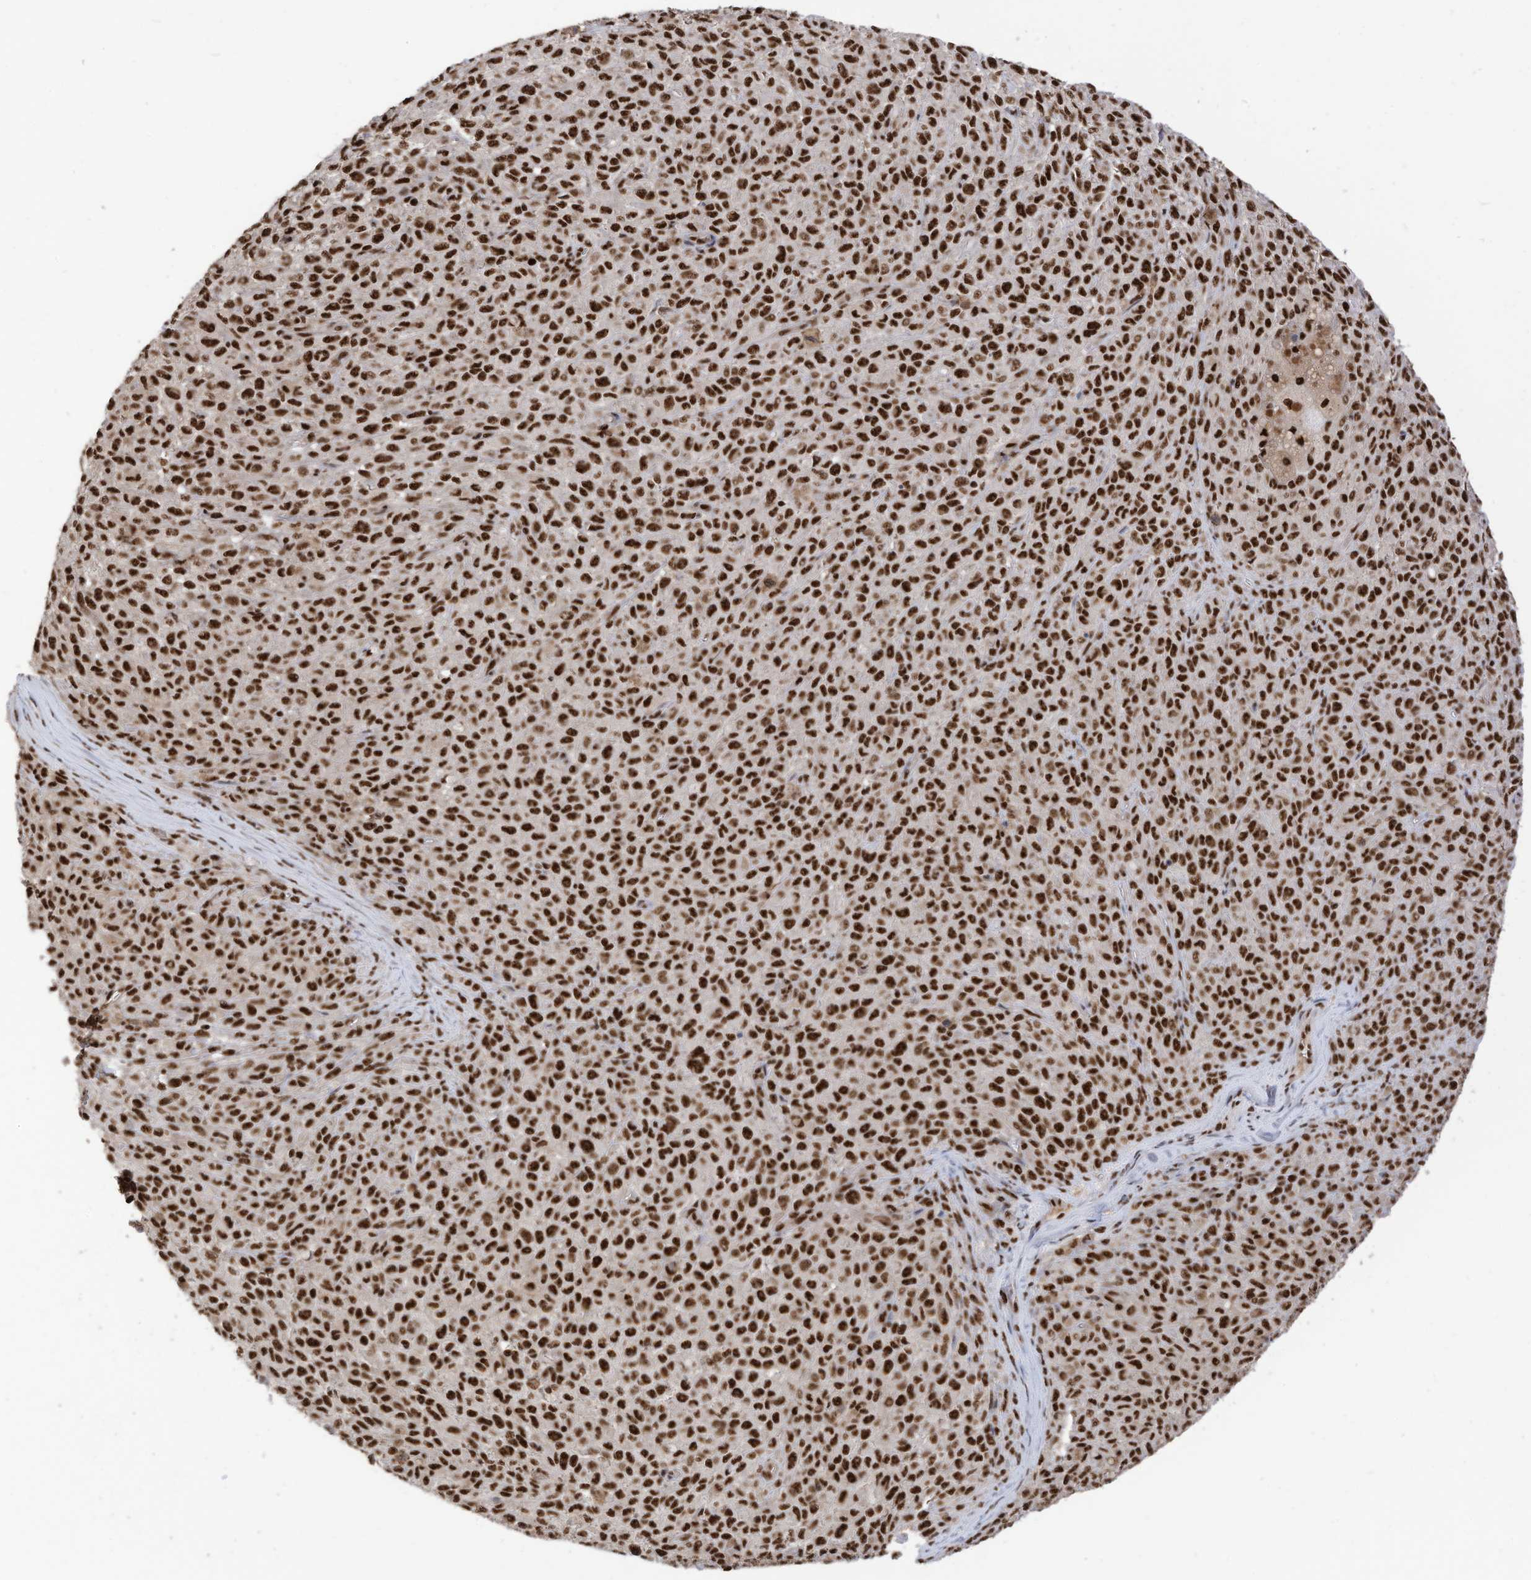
{"staining": {"intensity": "strong", "quantity": ">75%", "location": "nuclear"}, "tissue": "melanoma", "cell_type": "Tumor cells", "image_type": "cancer", "snomed": [{"axis": "morphology", "description": "Malignant melanoma, NOS"}, {"axis": "topography", "description": "Skin"}], "caption": "Immunohistochemistry (IHC) staining of malignant melanoma, which demonstrates high levels of strong nuclear staining in approximately >75% of tumor cells indicating strong nuclear protein staining. The staining was performed using DAB (3,3'-diaminobenzidine) (brown) for protein detection and nuclei were counterstained in hematoxylin (blue).", "gene": "SF3A3", "patient": {"sex": "female", "age": 82}}